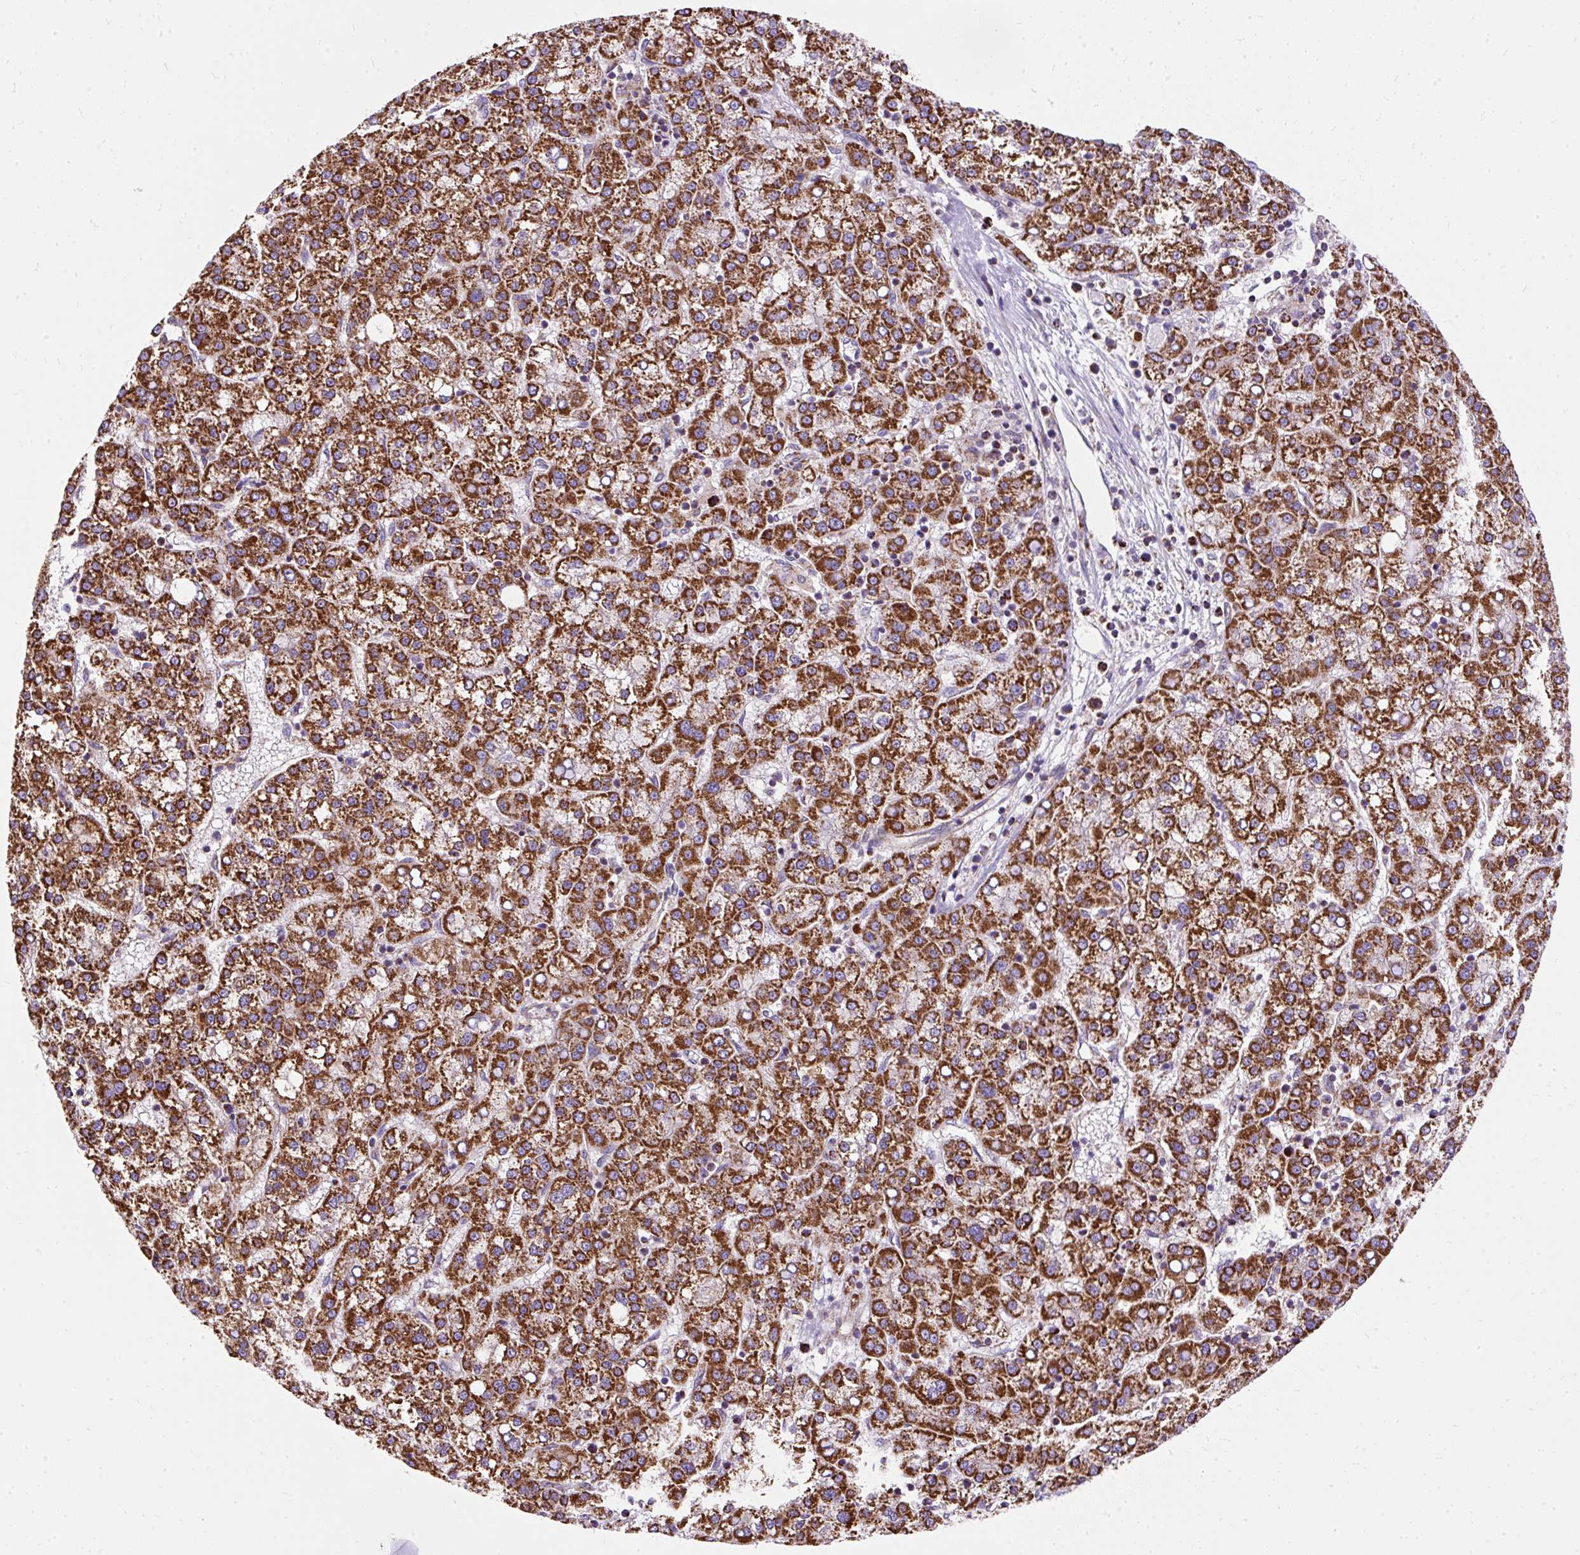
{"staining": {"intensity": "strong", "quantity": ">75%", "location": "cytoplasmic/membranous"}, "tissue": "liver cancer", "cell_type": "Tumor cells", "image_type": "cancer", "snomed": [{"axis": "morphology", "description": "Carcinoma, Hepatocellular, NOS"}, {"axis": "topography", "description": "Liver"}], "caption": "DAB (3,3'-diaminobenzidine) immunohistochemical staining of human liver cancer (hepatocellular carcinoma) demonstrates strong cytoplasmic/membranous protein expression in about >75% of tumor cells.", "gene": "CEP290", "patient": {"sex": "female", "age": 58}}